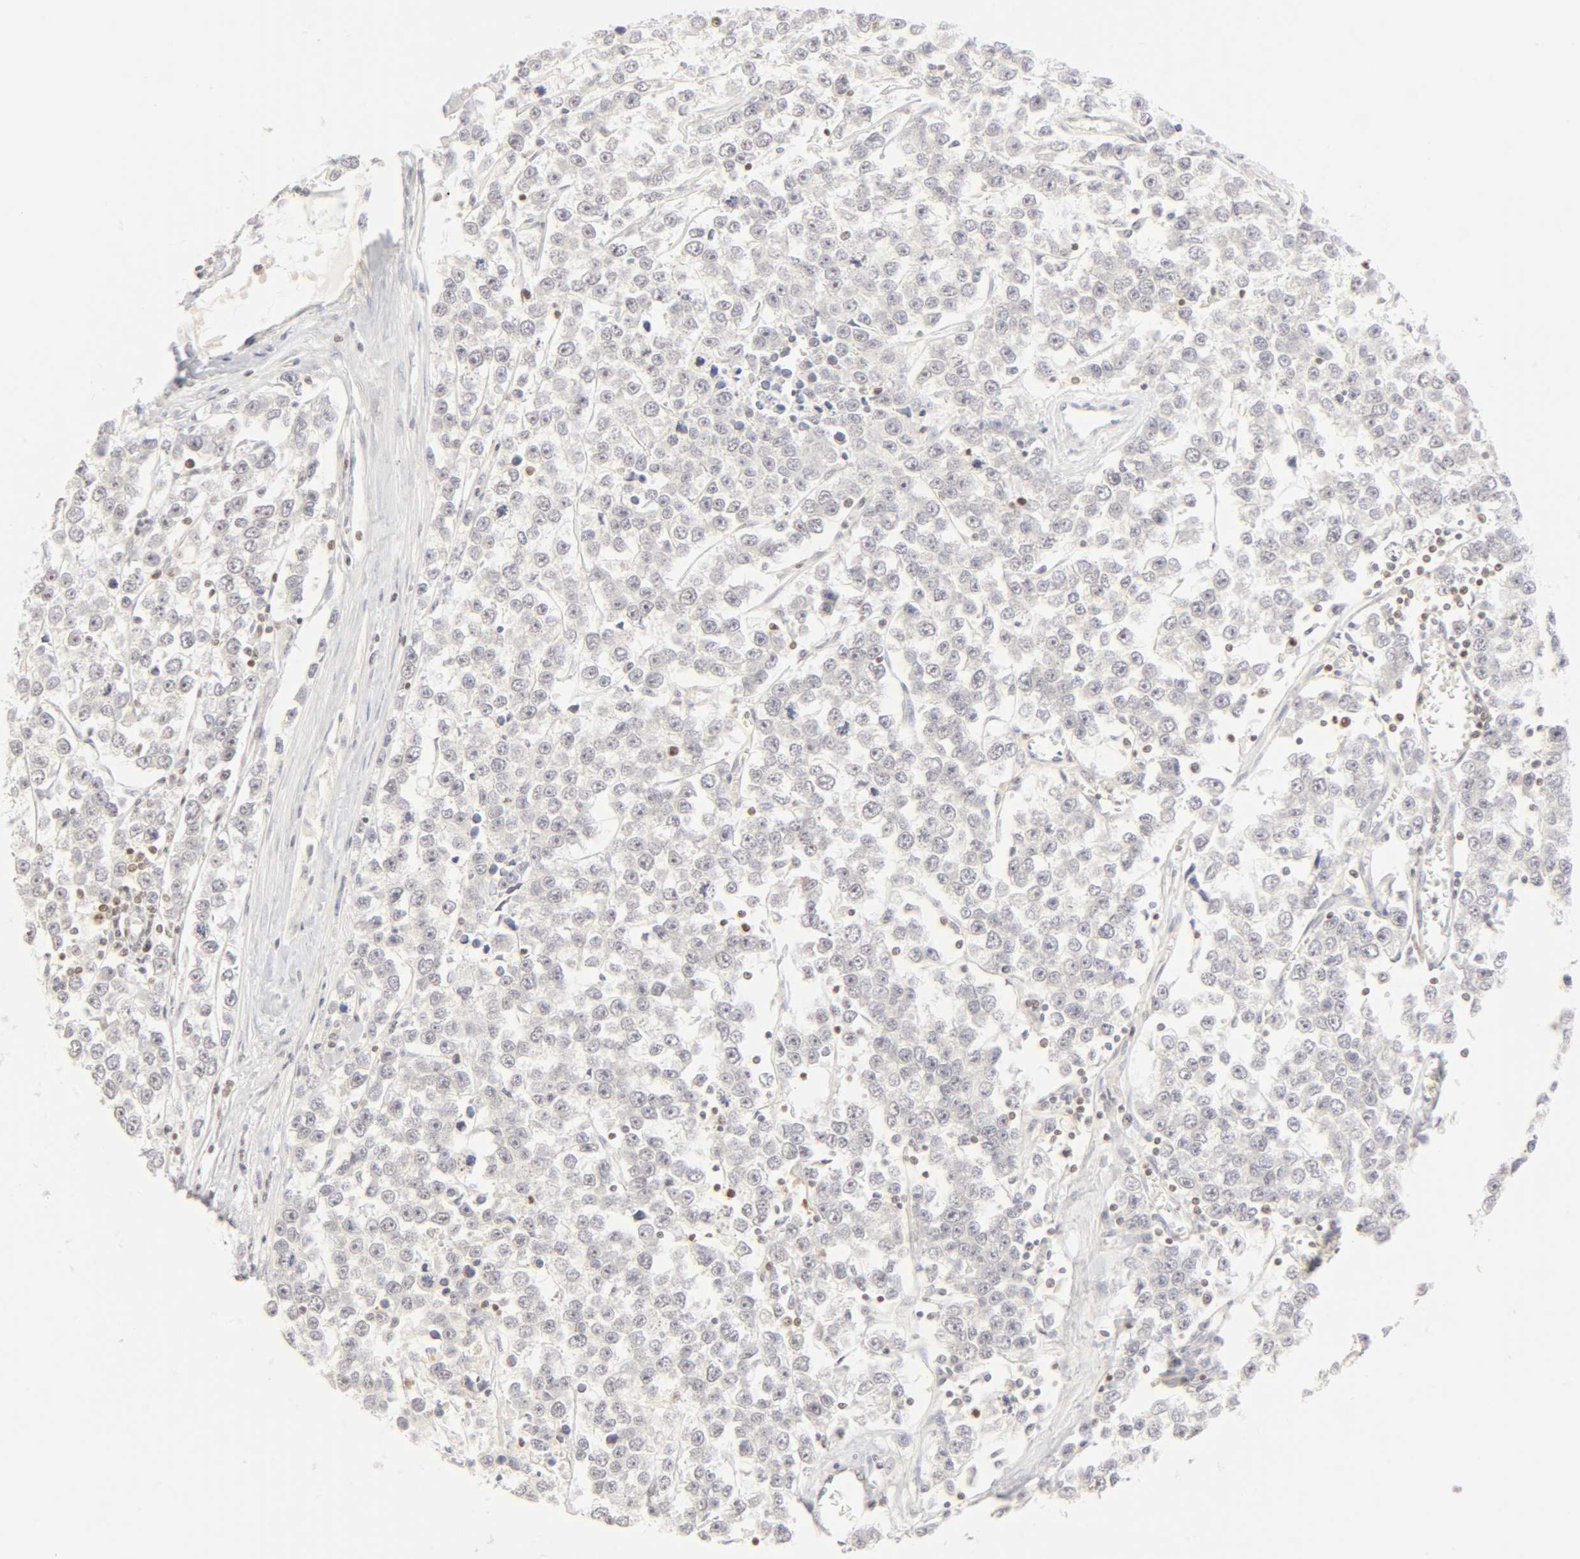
{"staining": {"intensity": "negative", "quantity": "none", "location": "none"}, "tissue": "testis cancer", "cell_type": "Tumor cells", "image_type": "cancer", "snomed": [{"axis": "morphology", "description": "Seminoma, NOS"}, {"axis": "morphology", "description": "Carcinoma, Embryonal, NOS"}, {"axis": "topography", "description": "Testis"}], "caption": "Immunohistochemistry image of human testis embryonal carcinoma stained for a protein (brown), which displays no positivity in tumor cells.", "gene": "KIF2A", "patient": {"sex": "male", "age": 52}}